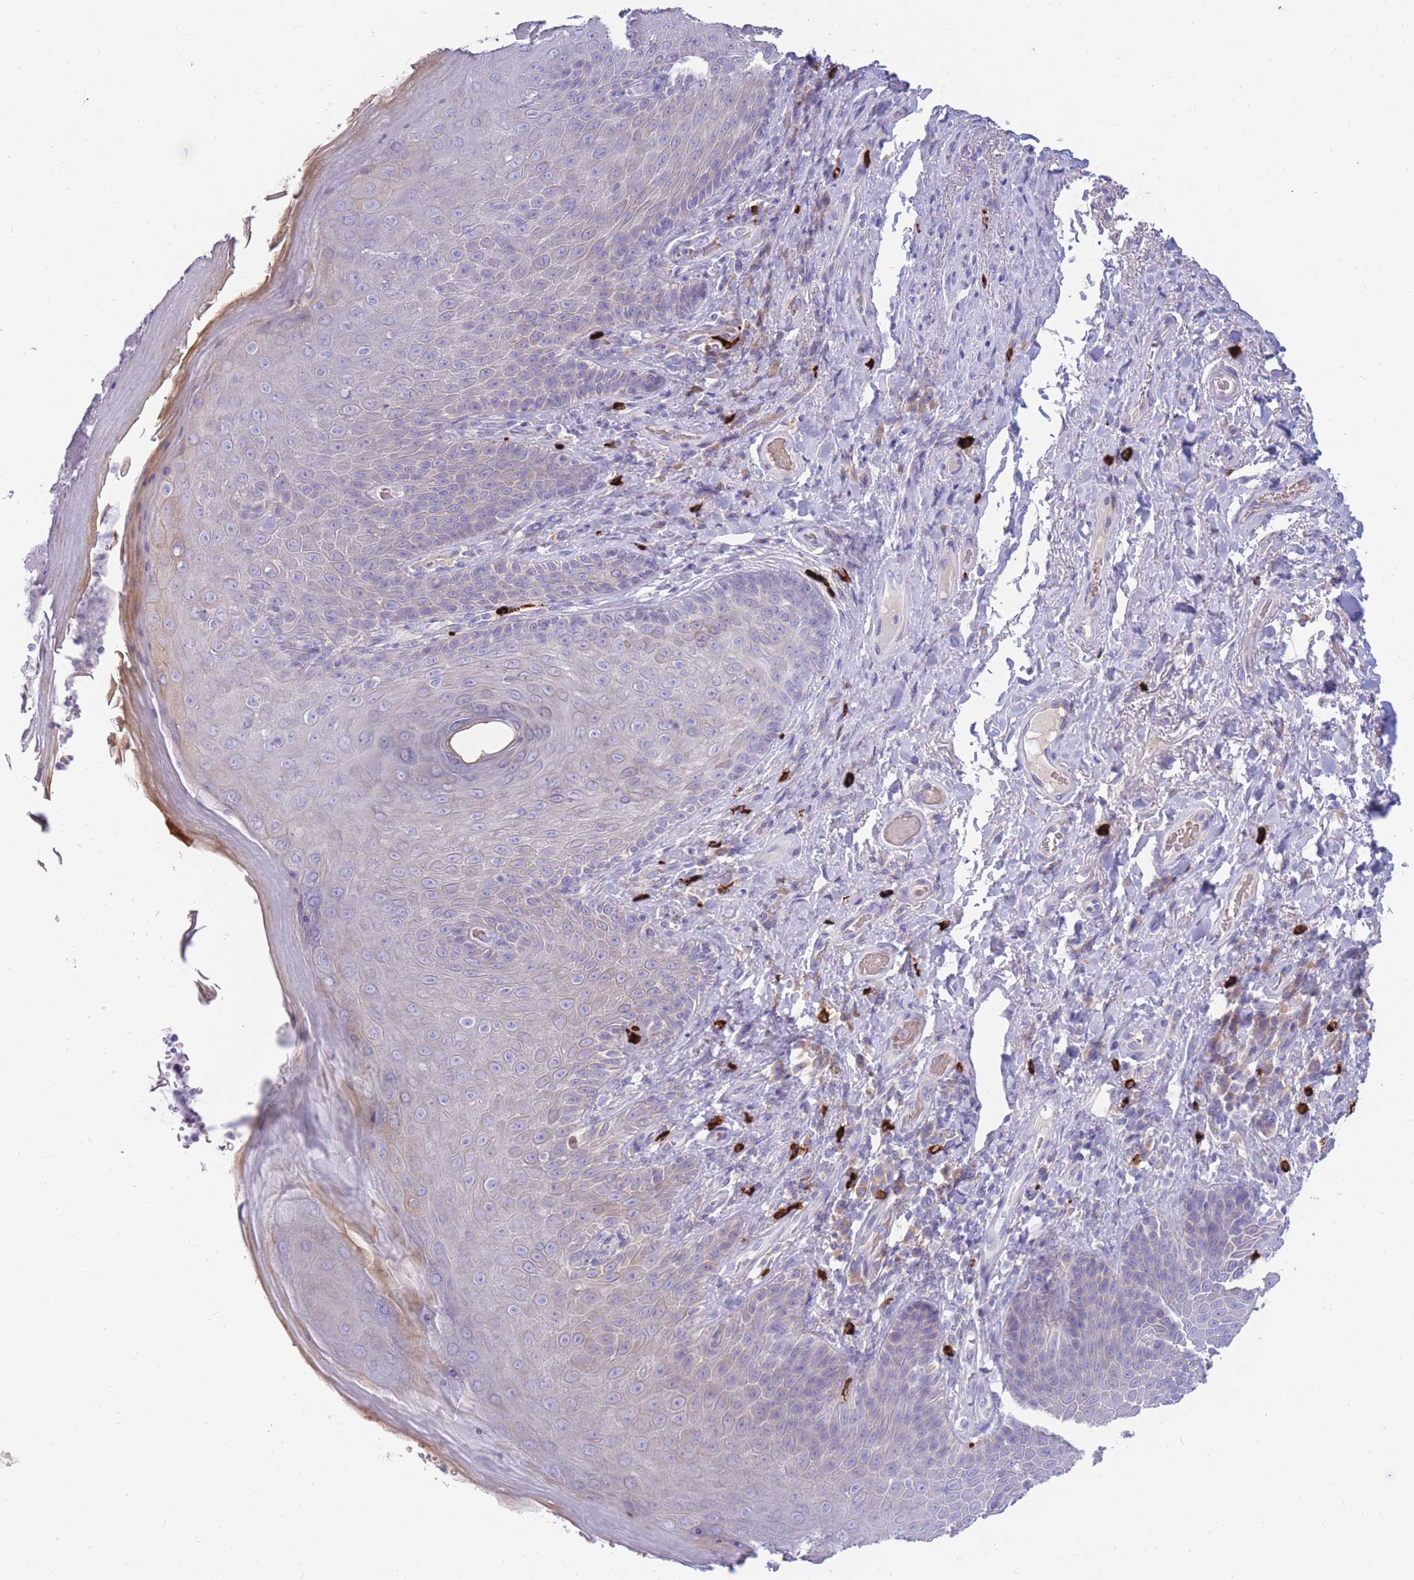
{"staining": {"intensity": "moderate", "quantity": "<25%", "location": "cytoplasmic/membranous"}, "tissue": "skin", "cell_type": "Epidermal cells", "image_type": "normal", "snomed": [{"axis": "morphology", "description": "Normal tissue, NOS"}, {"axis": "topography", "description": "Anal"}], "caption": "DAB immunohistochemical staining of normal human skin reveals moderate cytoplasmic/membranous protein positivity in approximately <25% of epidermal cells. The staining was performed using DAB (3,3'-diaminobenzidine) to visualize the protein expression in brown, while the nuclei were stained in blue with hematoxylin (Magnification: 20x).", "gene": "TPSAB1", "patient": {"sex": "female", "age": 89}}